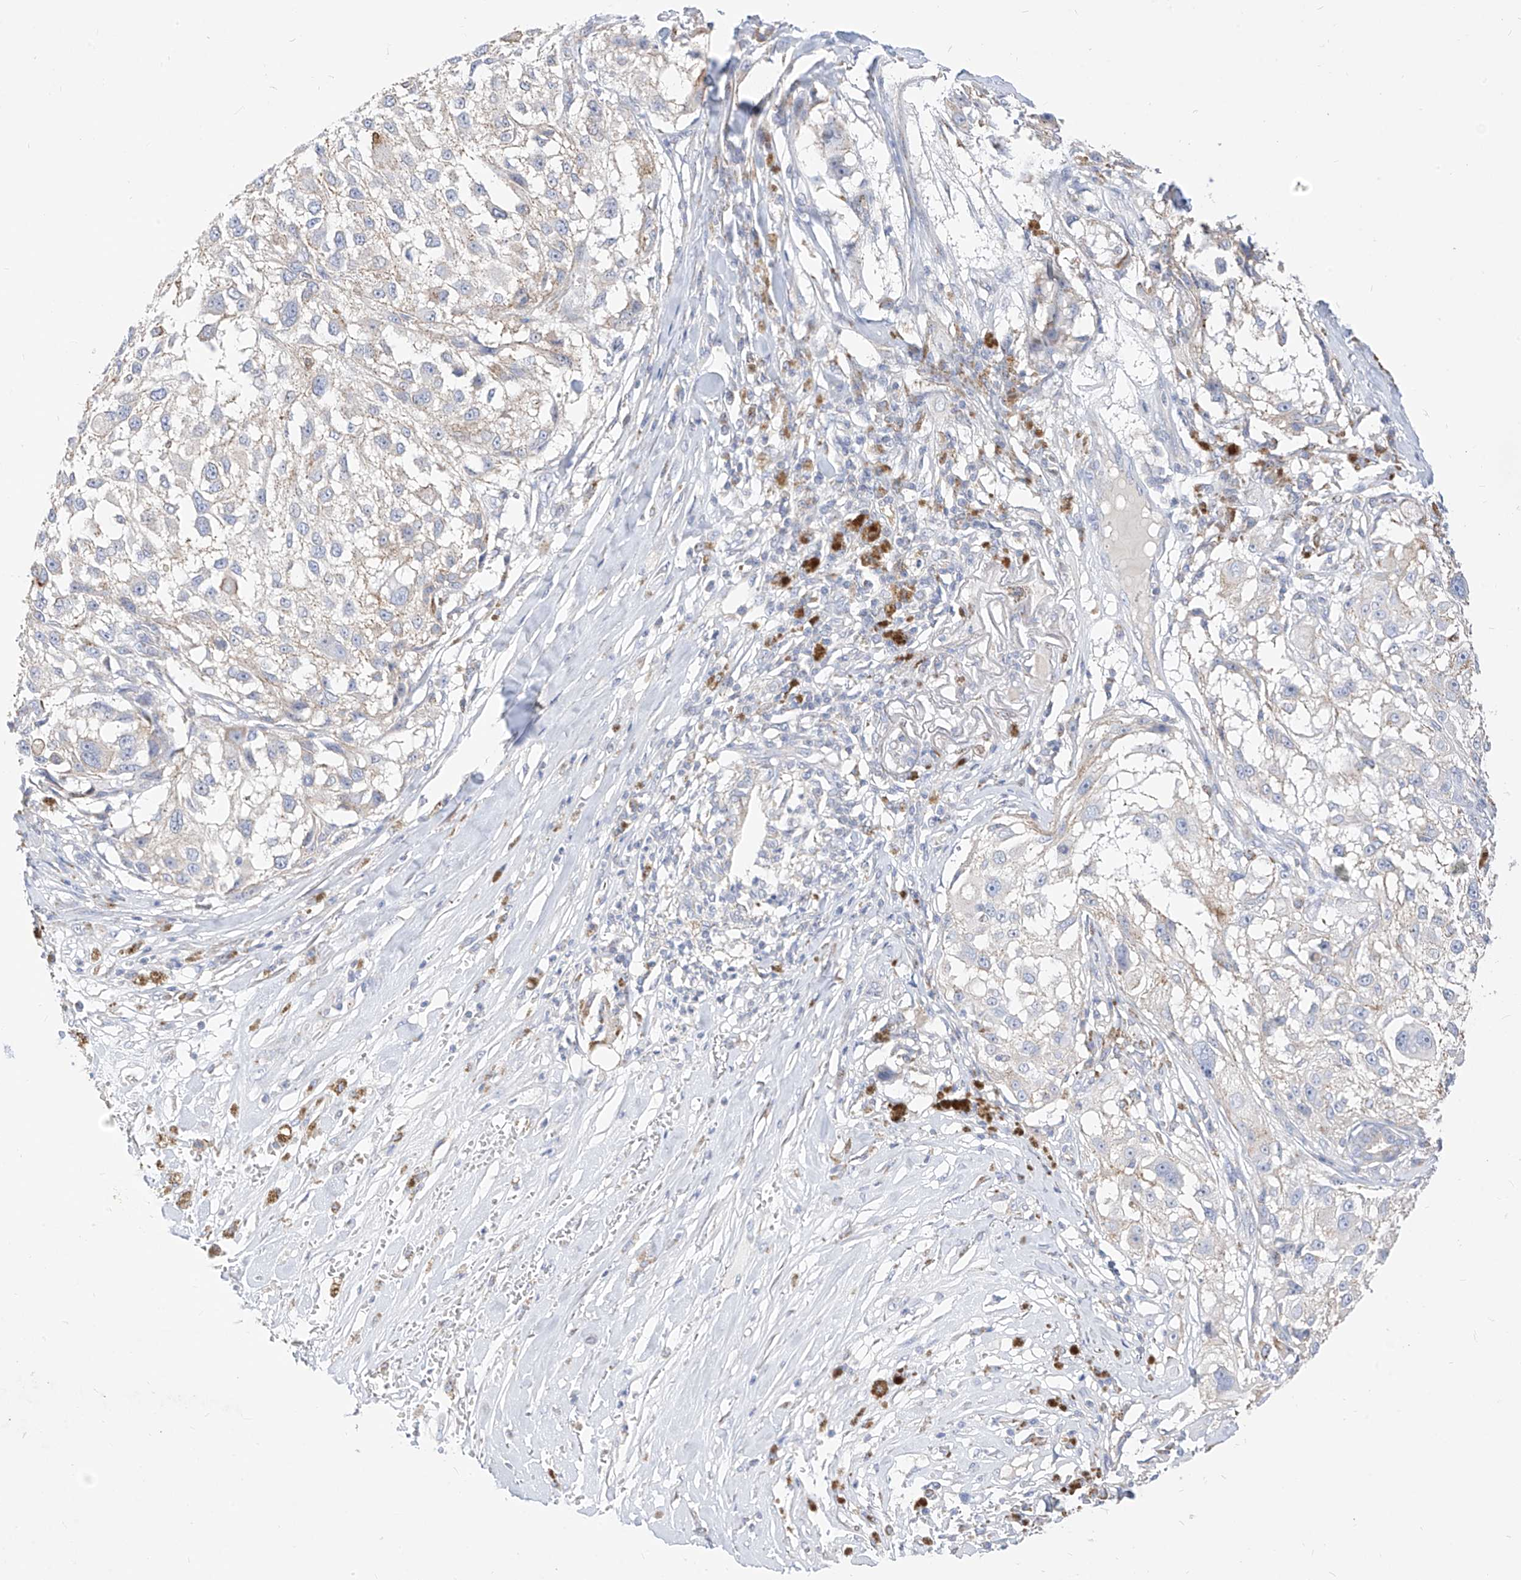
{"staining": {"intensity": "negative", "quantity": "none", "location": "none"}, "tissue": "melanoma", "cell_type": "Tumor cells", "image_type": "cancer", "snomed": [{"axis": "morphology", "description": "Necrosis, NOS"}, {"axis": "morphology", "description": "Malignant melanoma, NOS"}, {"axis": "topography", "description": "Skin"}], "caption": "This is an immunohistochemistry (IHC) histopathology image of malignant melanoma. There is no positivity in tumor cells.", "gene": "RASA2", "patient": {"sex": "female", "age": 87}}